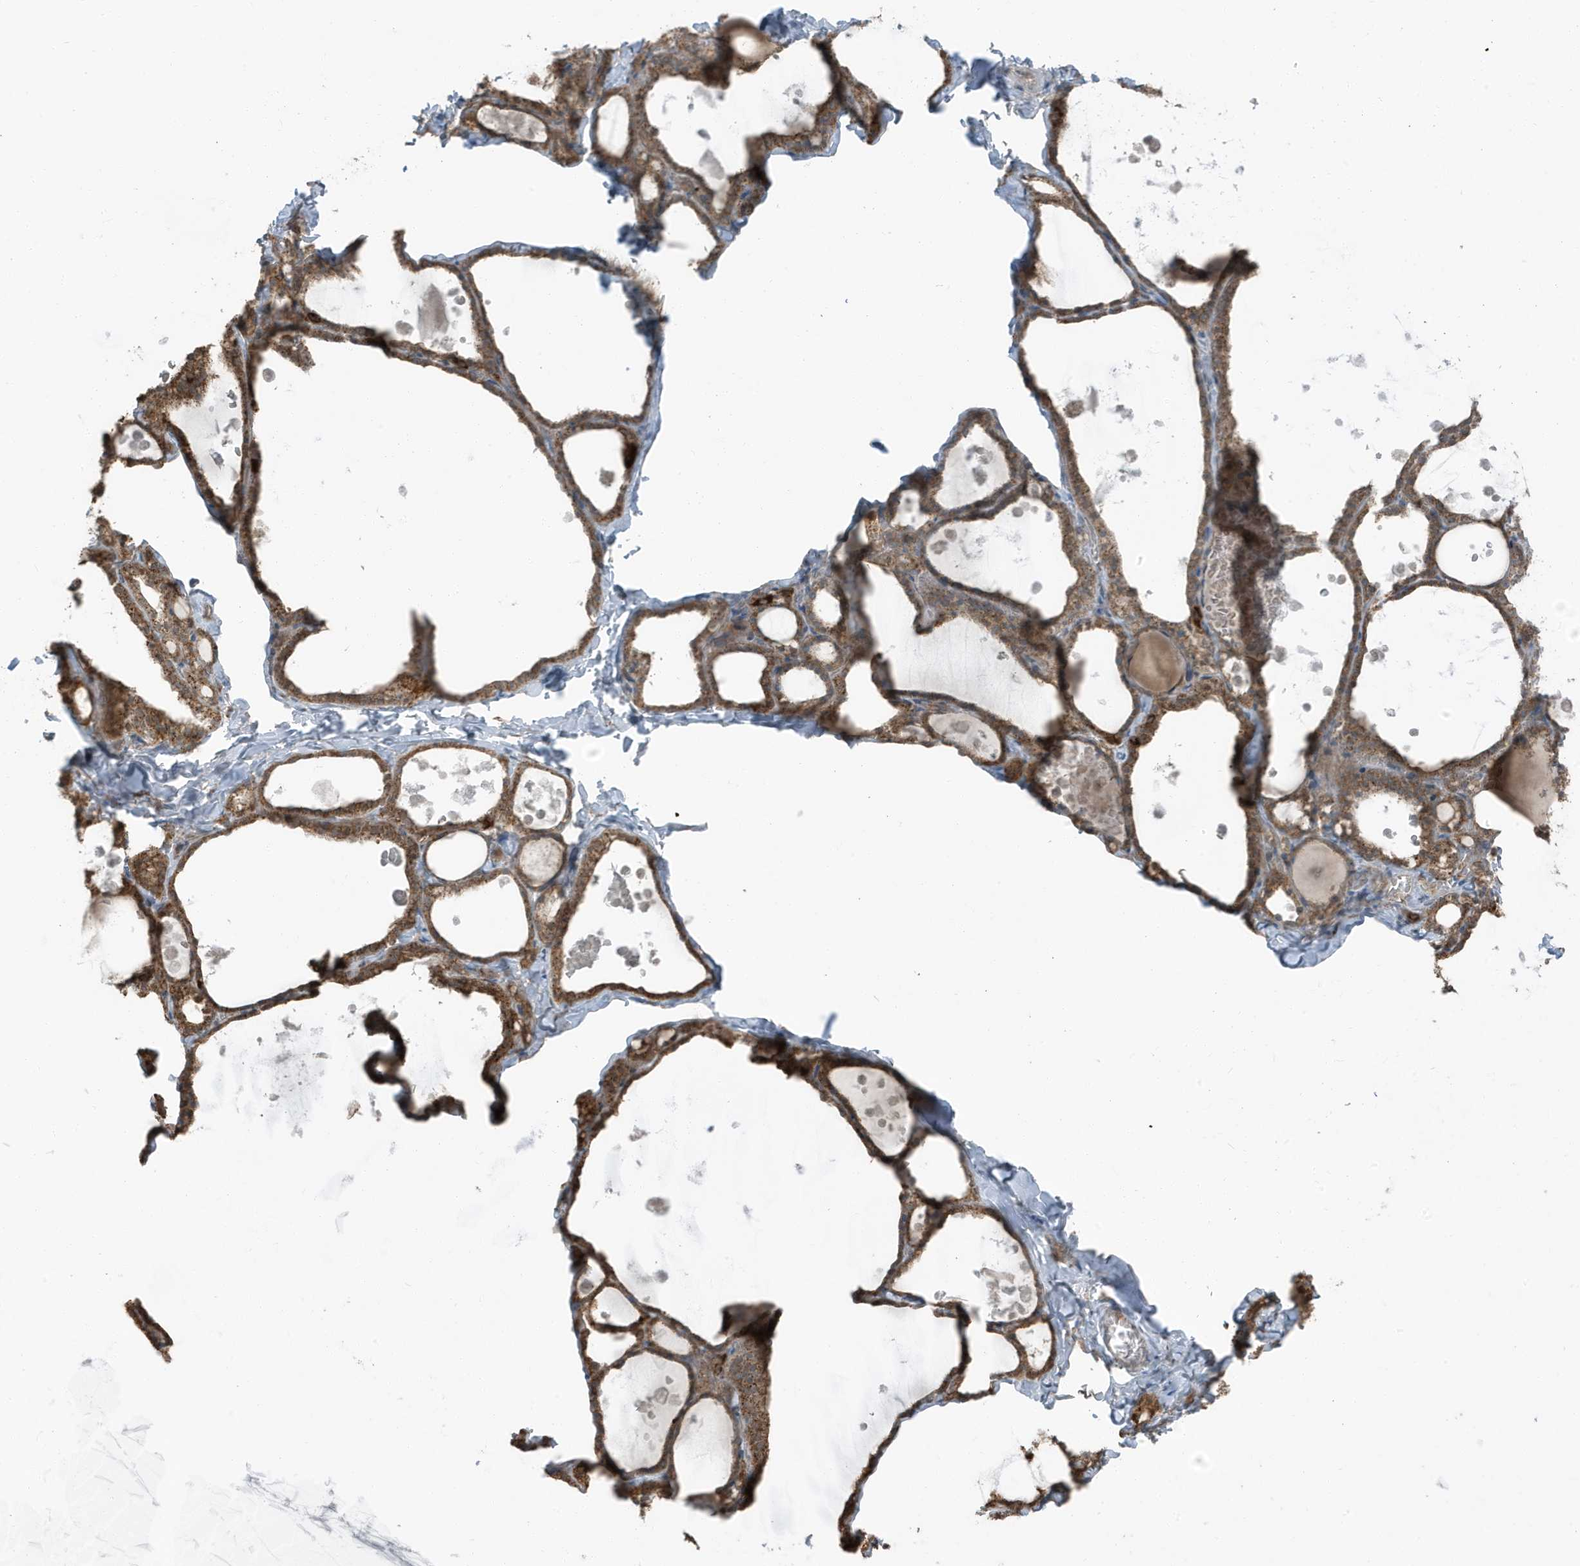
{"staining": {"intensity": "strong", "quantity": ">75%", "location": "cytoplasmic/membranous"}, "tissue": "thyroid gland", "cell_type": "Glandular cells", "image_type": "normal", "snomed": [{"axis": "morphology", "description": "Normal tissue, NOS"}, {"axis": "topography", "description": "Thyroid gland"}], "caption": "Thyroid gland stained with immunohistochemistry shows strong cytoplasmic/membranous expression in approximately >75% of glandular cells. The staining was performed using DAB (3,3'-diaminobenzidine), with brown indicating positive protein expression. Nuclei are stained blue with hematoxylin.", "gene": "AZI2", "patient": {"sex": "male", "age": 56}}